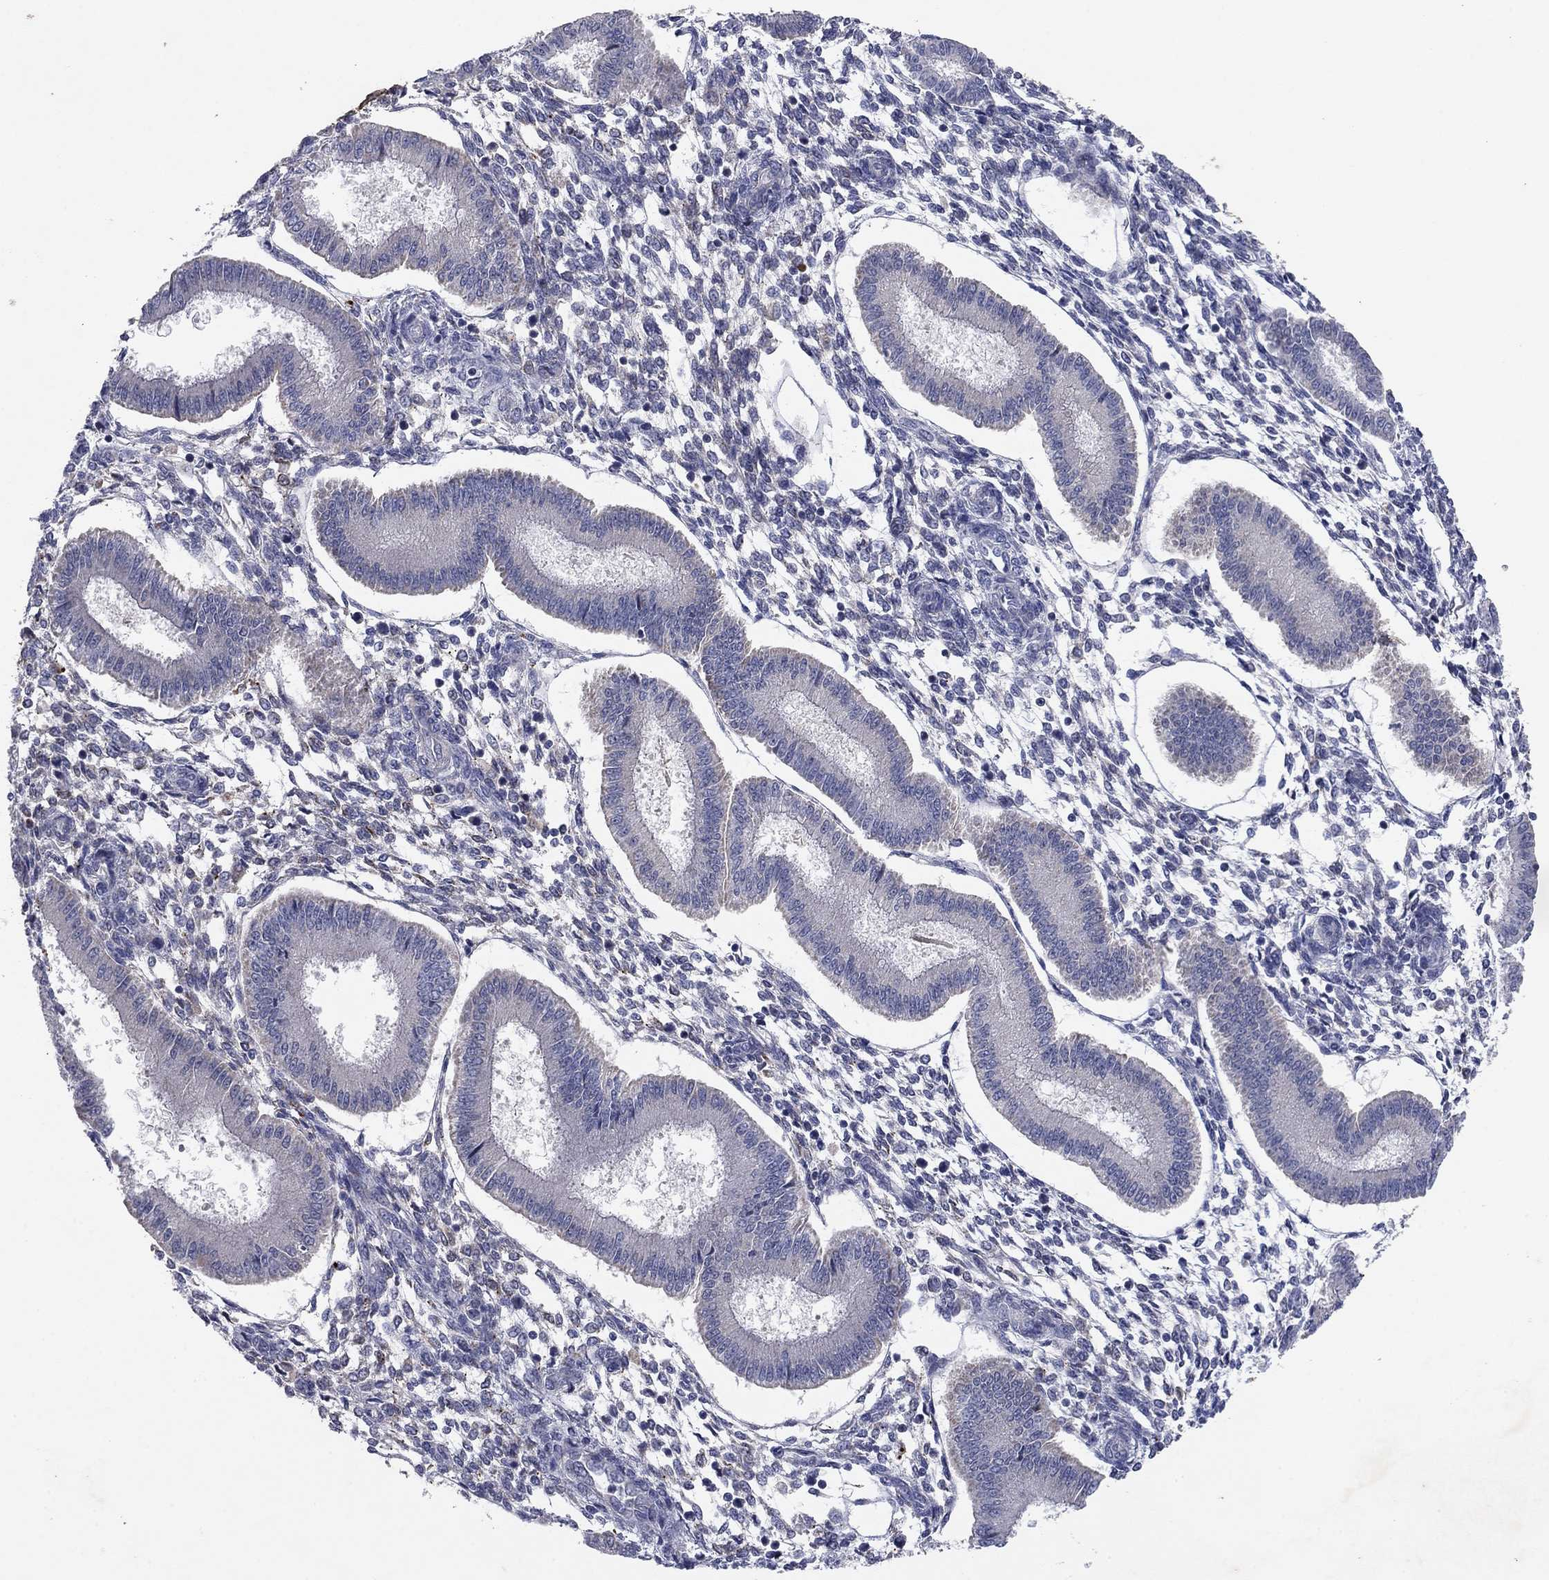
{"staining": {"intensity": "negative", "quantity": "none", "location": "none"}, "tissue": "endometrium", "cell_type": "Cells in endometrial stroma", "image_type": "normal", "snomed": [{"axis": "morphology", "description": "Normal tissue, NOS"}, {"axis": "topography", "description": "Endometrium"}], "caption": "The image shows no significant staining in cells in endometrial stroma of endometrium. (DAB (3,3'-diaminobenzidine) immunohistochemistry with hematoxylin counter stain).", "gene": "PTGDS", "patient": {"sex": "female", "age": 43}}